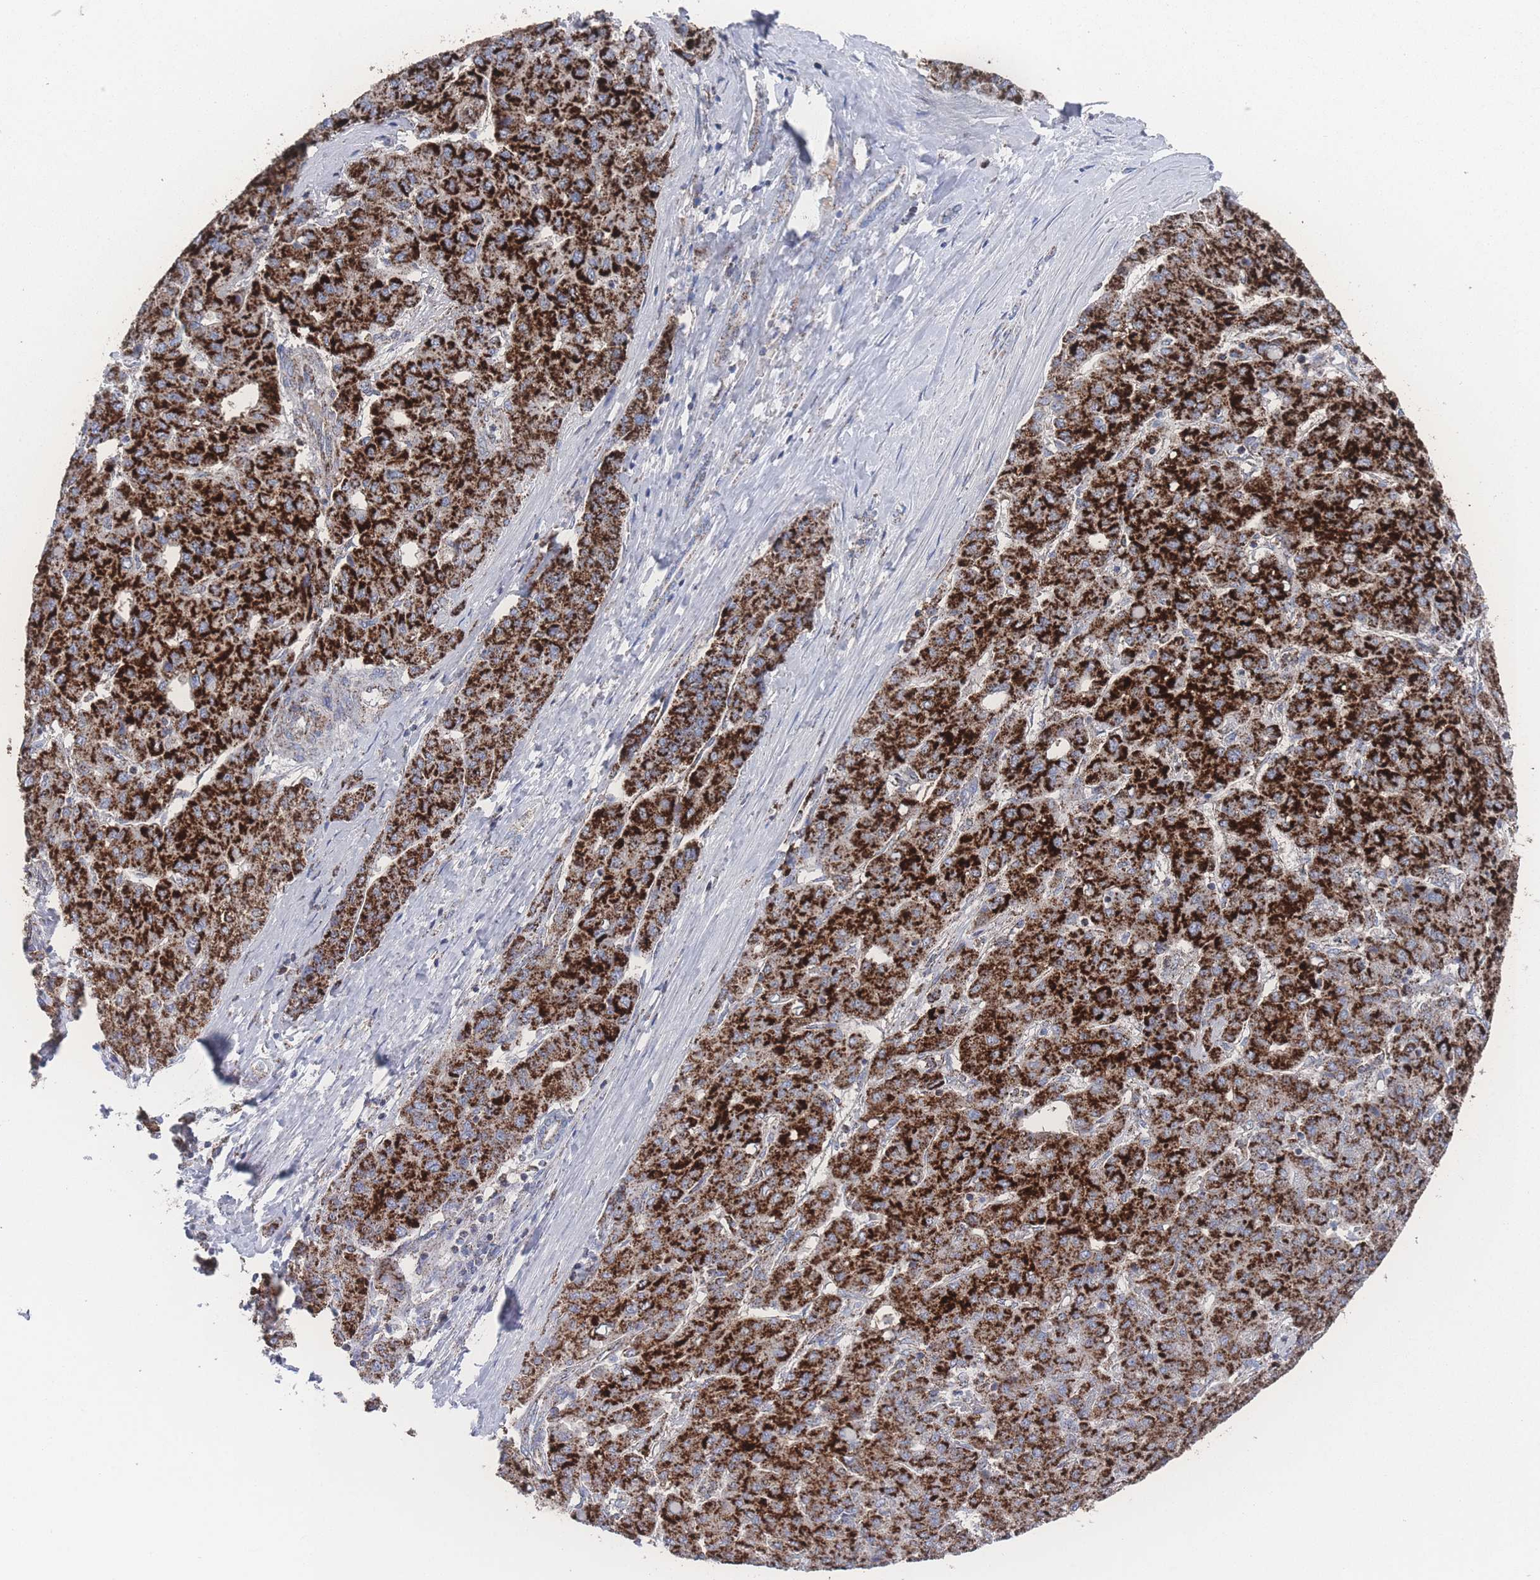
{"staining": {"intensity": "strong", "quantity": ">75%", "location": "cytoplasmic/membranous"}, "tissue": "liver cancer", "cell_type": "Tumor cells", "image_type": "cancer", "snomed": [{"axis": "morphology", "description": "Carcinoma, Hepatocellular, NOS"}, {"axis": "topography", "description": "Liver"}], "caption": "Liver hepatocellular carcinoma stained with a protein marker demonstrates strong staining in tumor cells.", "gene": "PEX14", "patient": {"sex": "male", "age": 65}}